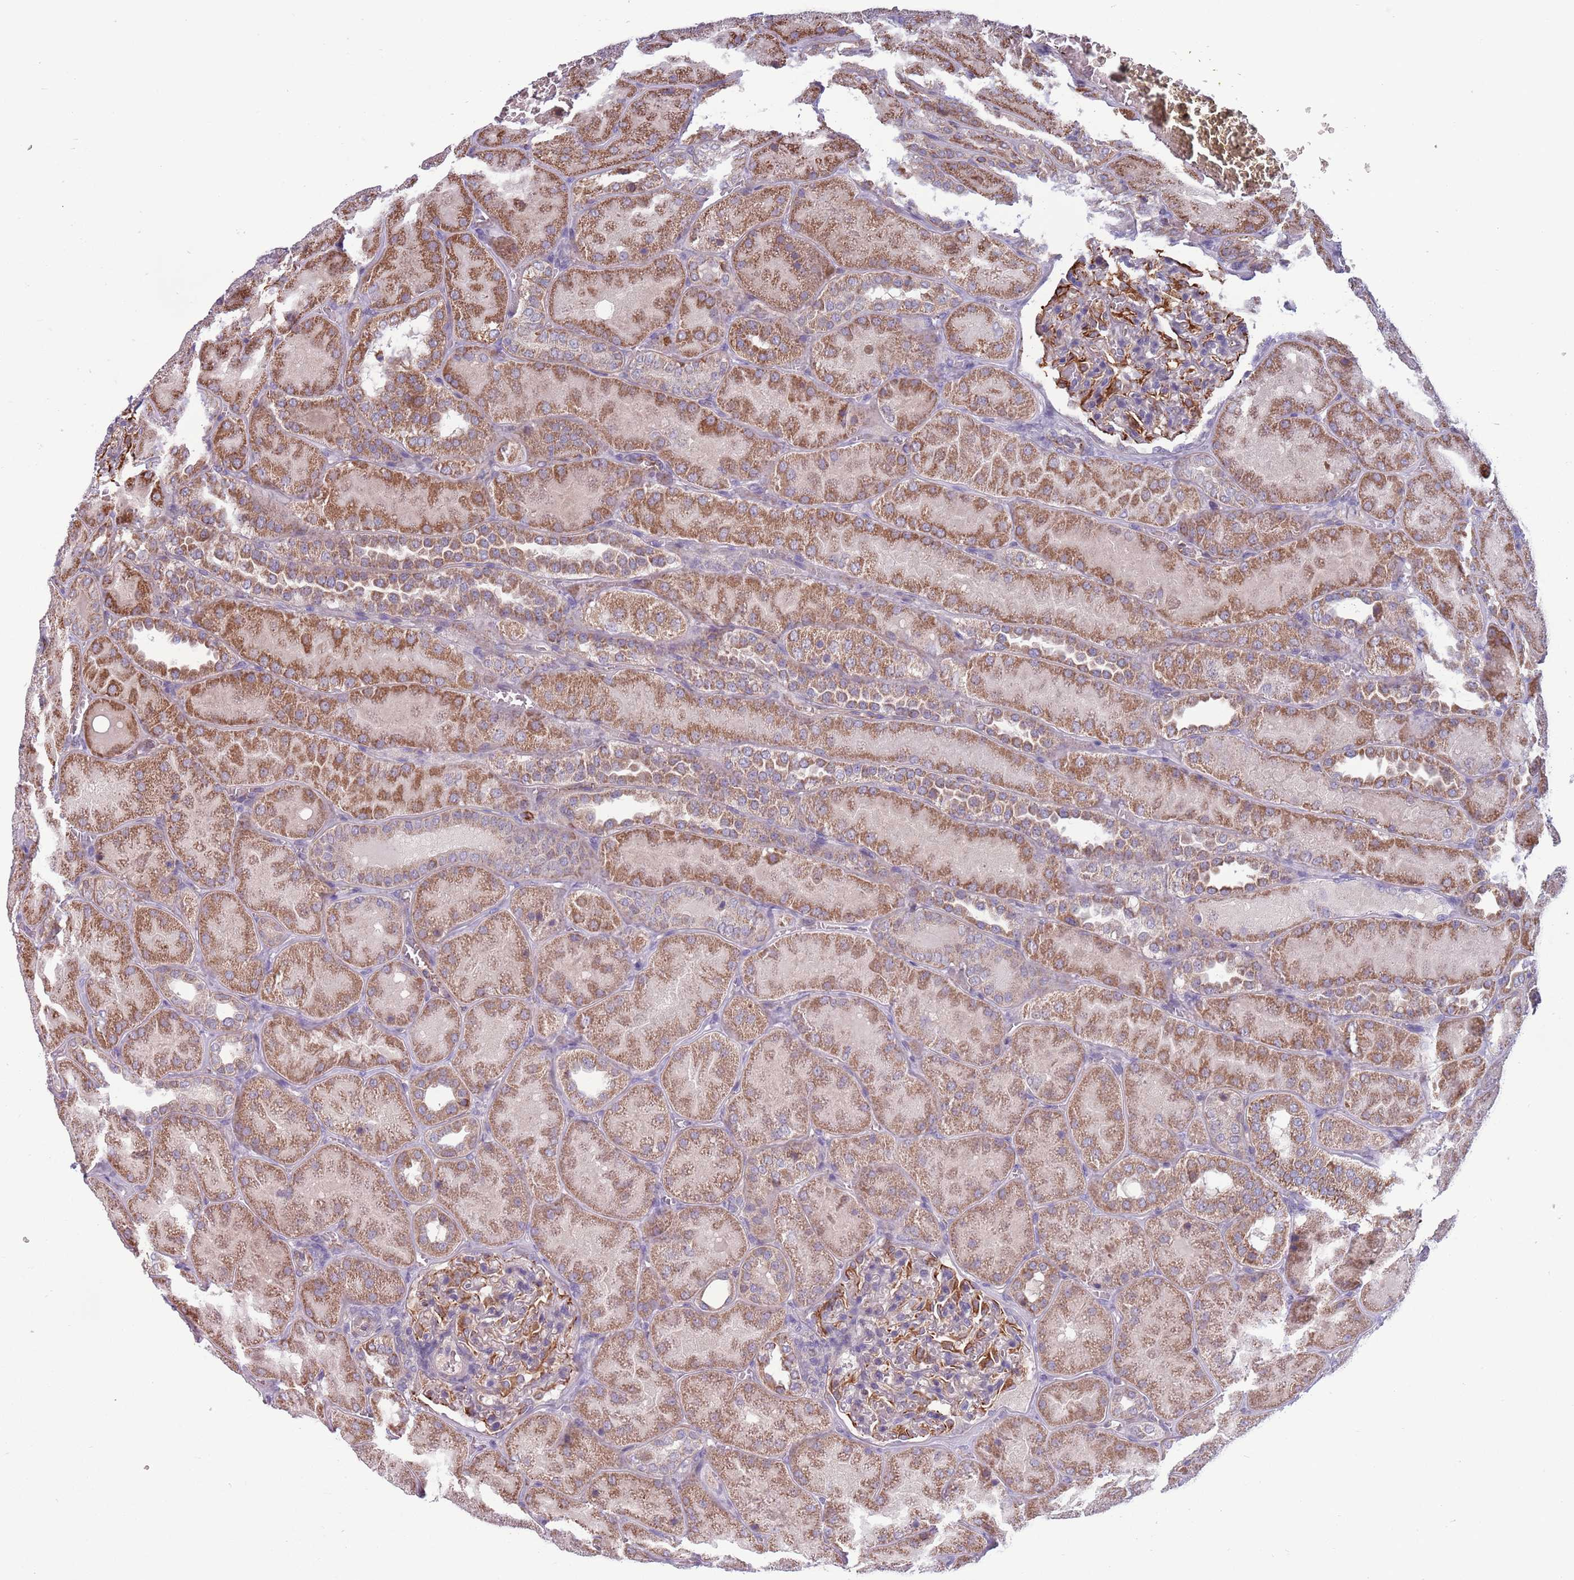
{"staining": {"intensity": "moderate", "quantity": "<25%", "location": "cytoplasmic/membranous"}, "tissue": "kidney", "cell_type": "Cells in glomeruli", "image_type": "normal", "snomed": [{"axis": "morphology", "description": "Normal tissue, NOS"}, {"axis": "topography", "description": "Kidney"}], "caption": "Normal kidney reveals moderate cytoplasmic/membranous expression in approximately <25% of cells in glomeruli, visualized by immunohistochemistry. Nuclei are stained in blue.", "gene": "TYW1B", "patient": {"sex": "male", "age": 28}}